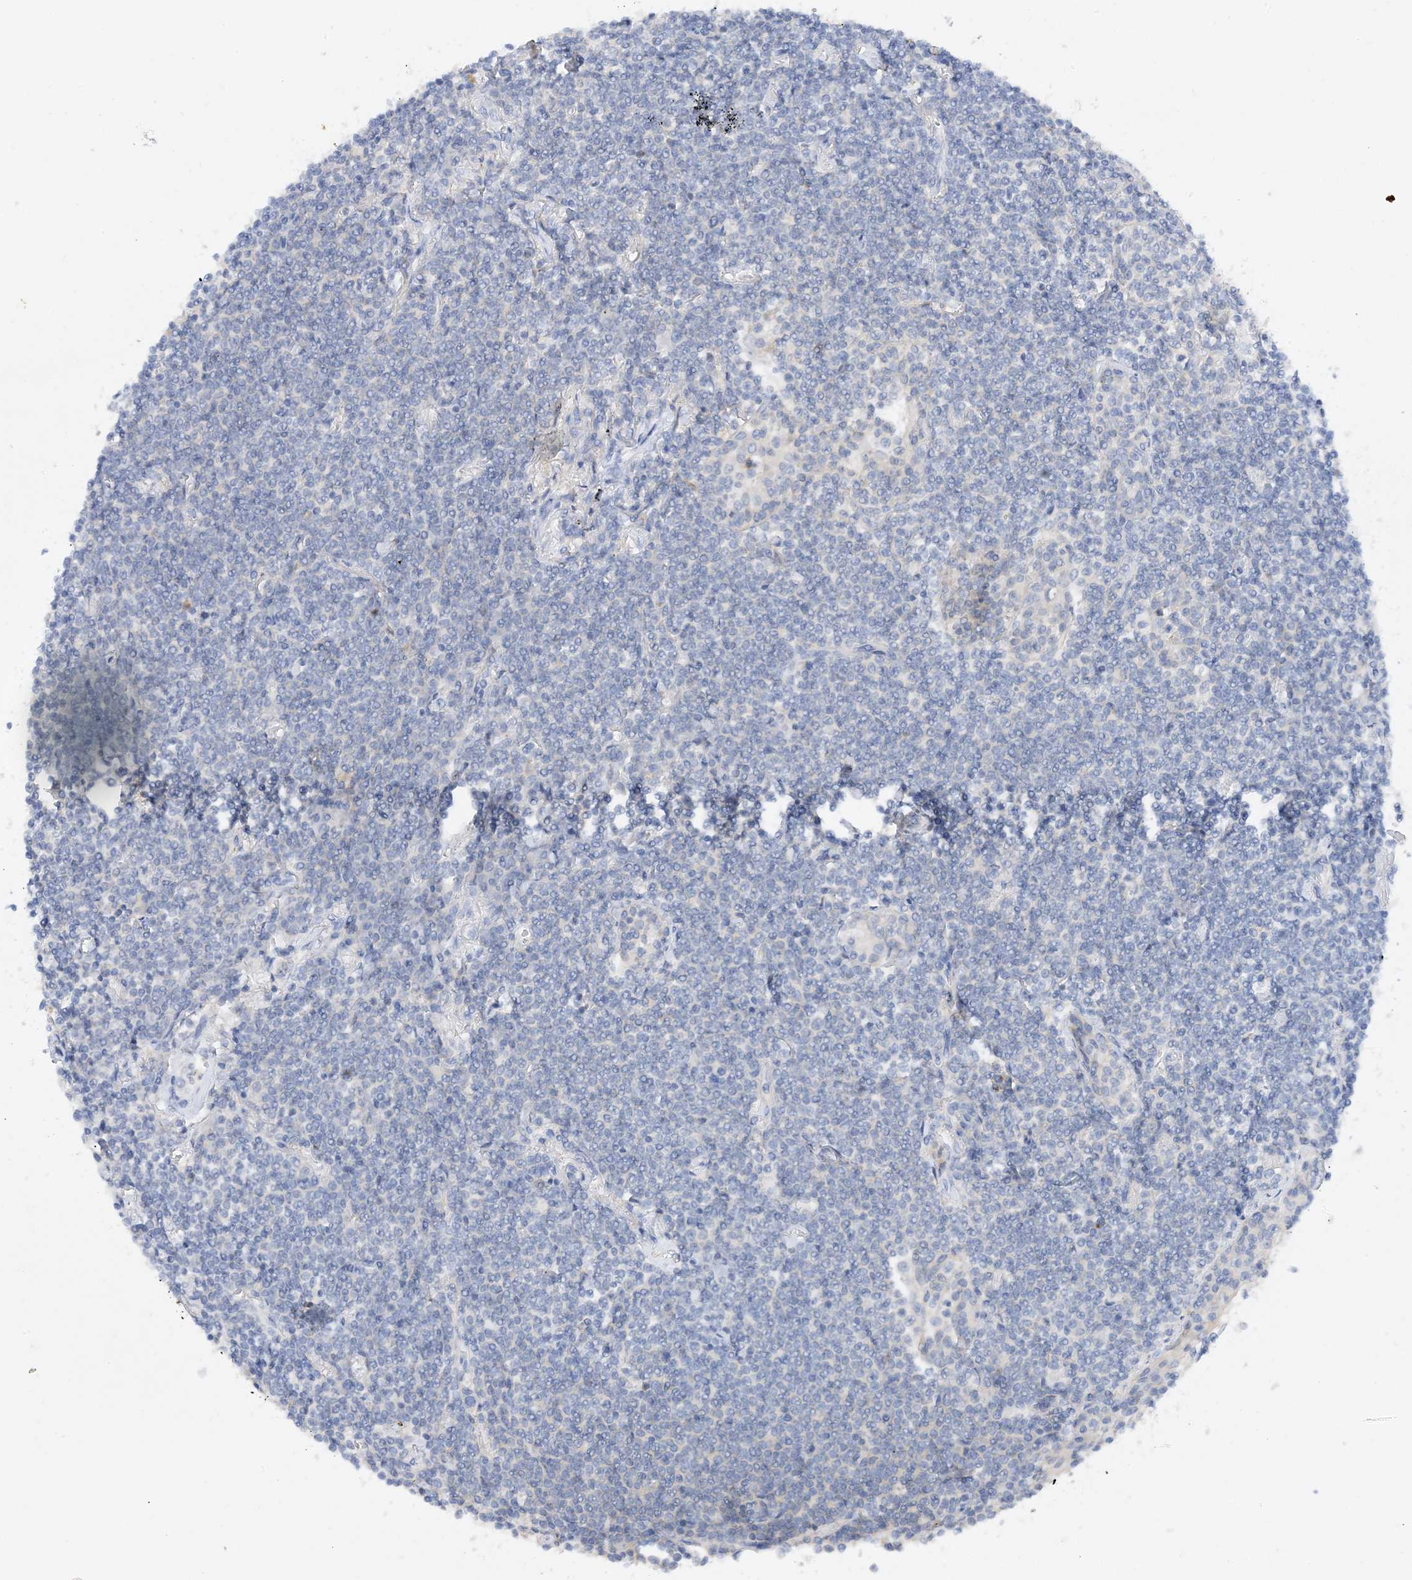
{"staining": {"intensity": "negative", "quantity": "none", "location": "none"}, "tissue": "lymphoma", "cell_type": "Tumor cells", "image_type": "cancer", "snomed": [{"axis": "morphology", "description": "Malignant lymphoma, non-Hodgkin's type, Low grade"}, {"axis": "topography", "description": "Lung"}], "caption": "Lymphoma was stained to show a protein in brown. There is no significant positivity in tumor cells.", "gene": "ARV1", "patient": {"sex": "female", "age": 71}}